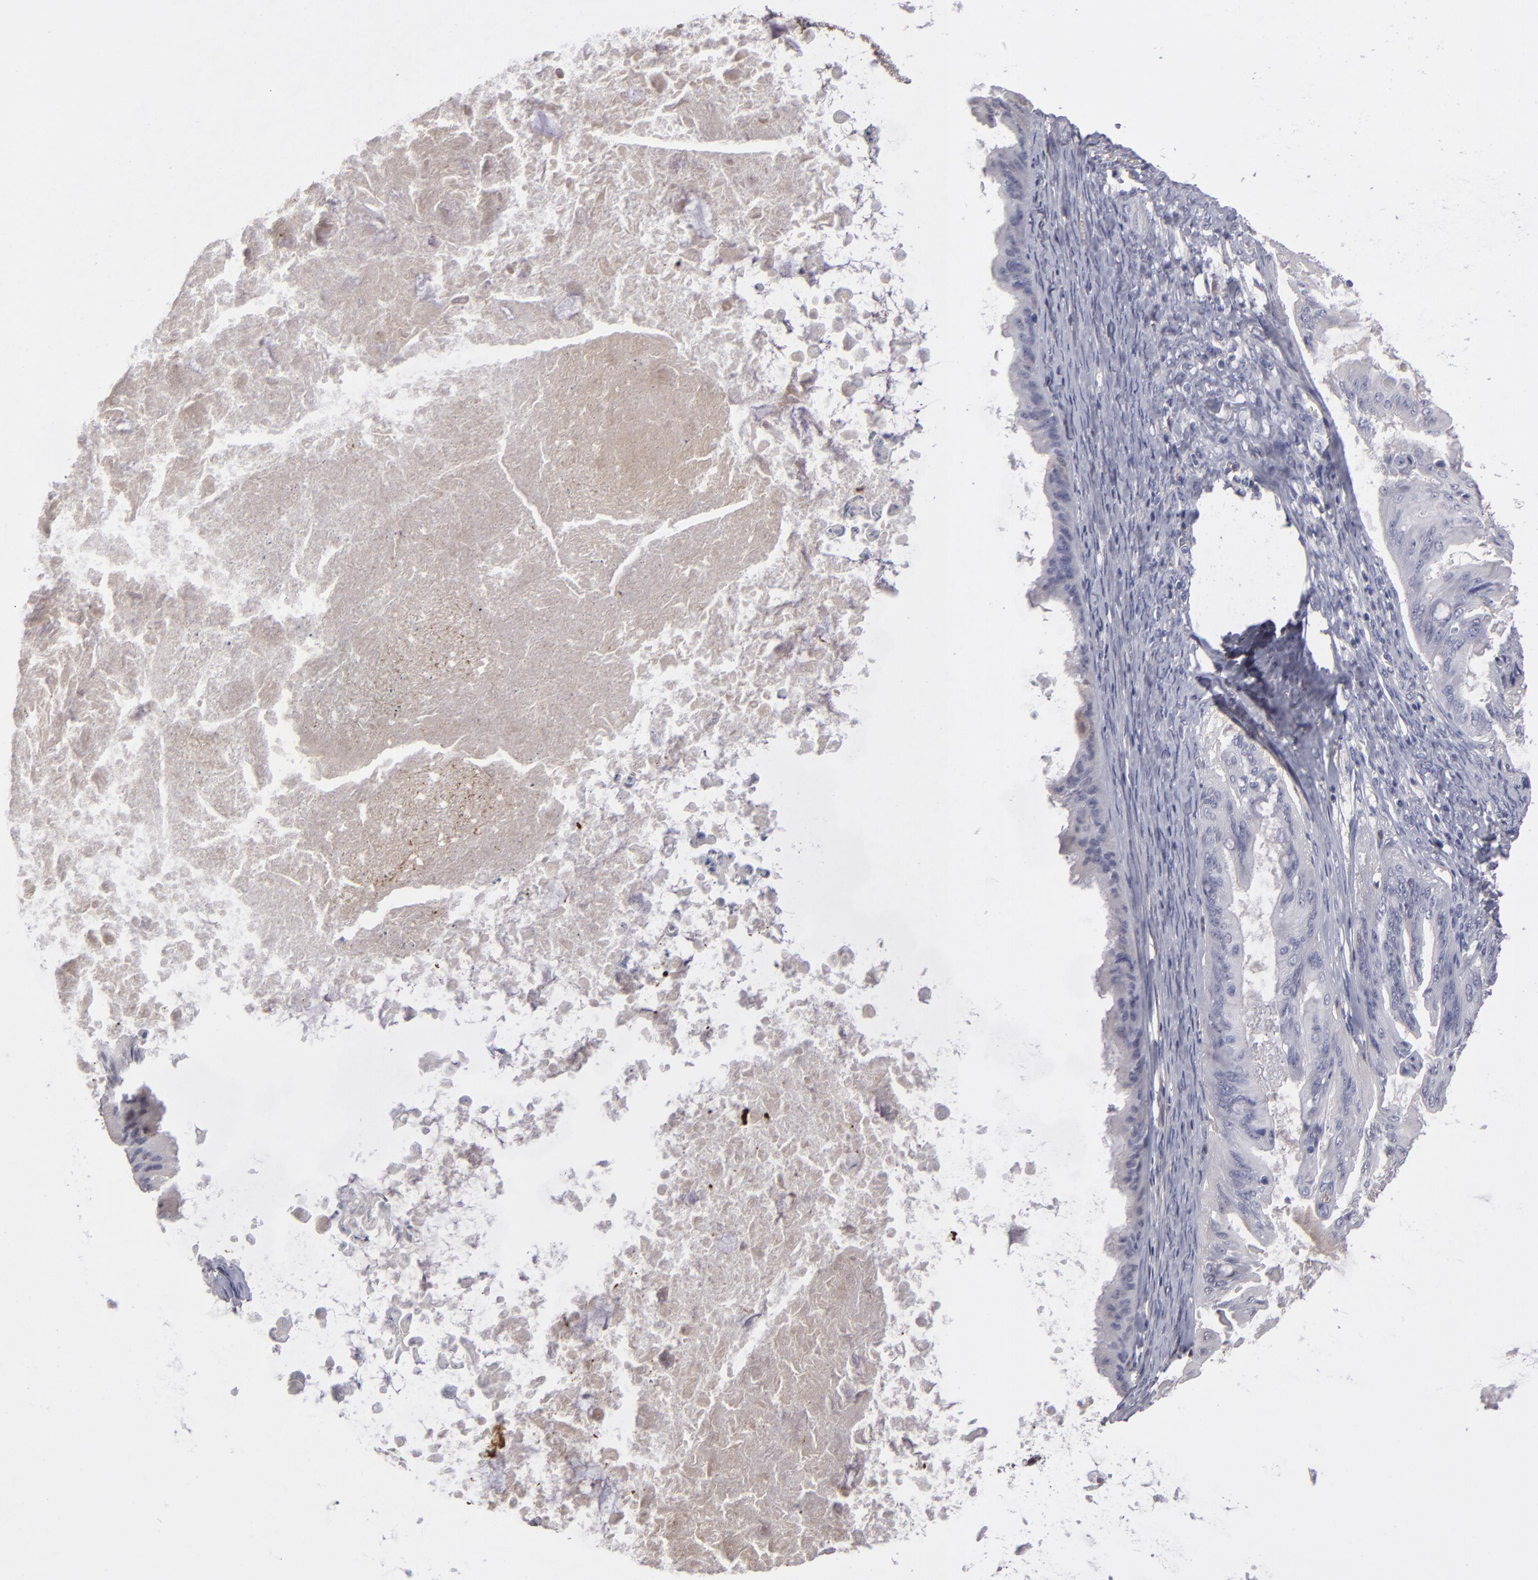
{"staining": {"intensity": "weak", "quantity": "<25%", "location": "cytoplasmic/membranous"}, "tissue": "ovarian cancer", "cell_type": "Tumor cells", "image_type": "cancer", "snomed": [{"axis": "morphology", "description": "Cystadenocarcinoma, mucinous, NOS"}, {"axis": "topography", "description": "Ovary"}], "caption": "This is an immunohistochemistry micrograph of human ovarian cancer. There is no staining in tumor cells.", "gene": "ITIH4", "patient": {"sex": "female", "age": 37}}